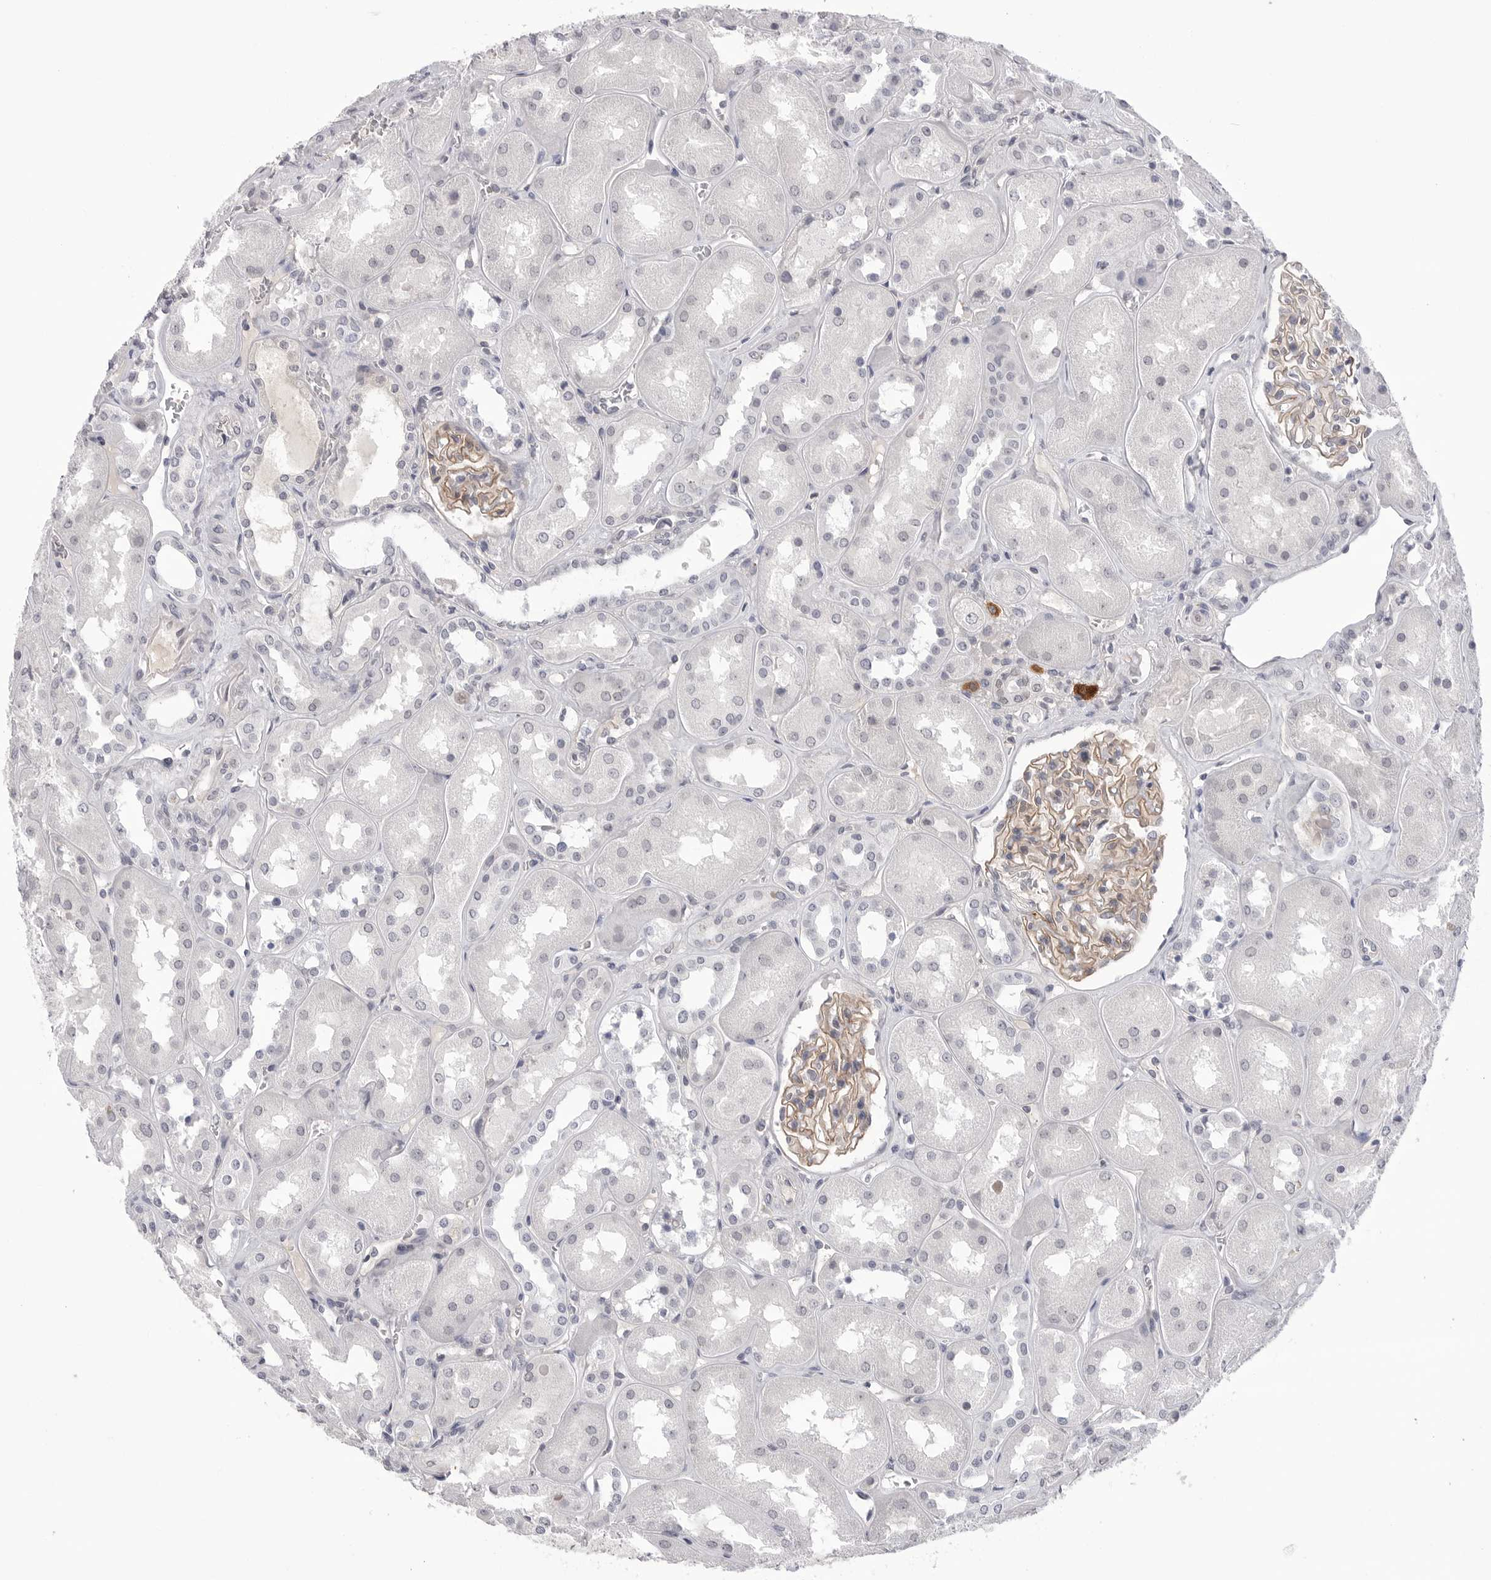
{"staining": {"intensity": "moderate", "quantity": "25%-75%", "location": "cytoplasmic/membranous"}, "tissue": "kidney", "cell_type": "Cells in glomeruli", "image_type": "normal", "snomed": [{"axis": "morphology", "description": "Normal tissue, NOS"}, {"axis": "topography", "description": "Kidney"}], "caption": "Protein staining of benign kidney displays moderate cytoplasmic/membranous expression in about 25%-75% of cells in glomeruli. The staining is performed using DAB brown chromogen to label protein expression. The nuclei are counter-stained blue using hematoxylin.", "gene": "DLGAP3", "patient": {"sex": "male", "age": 70}}